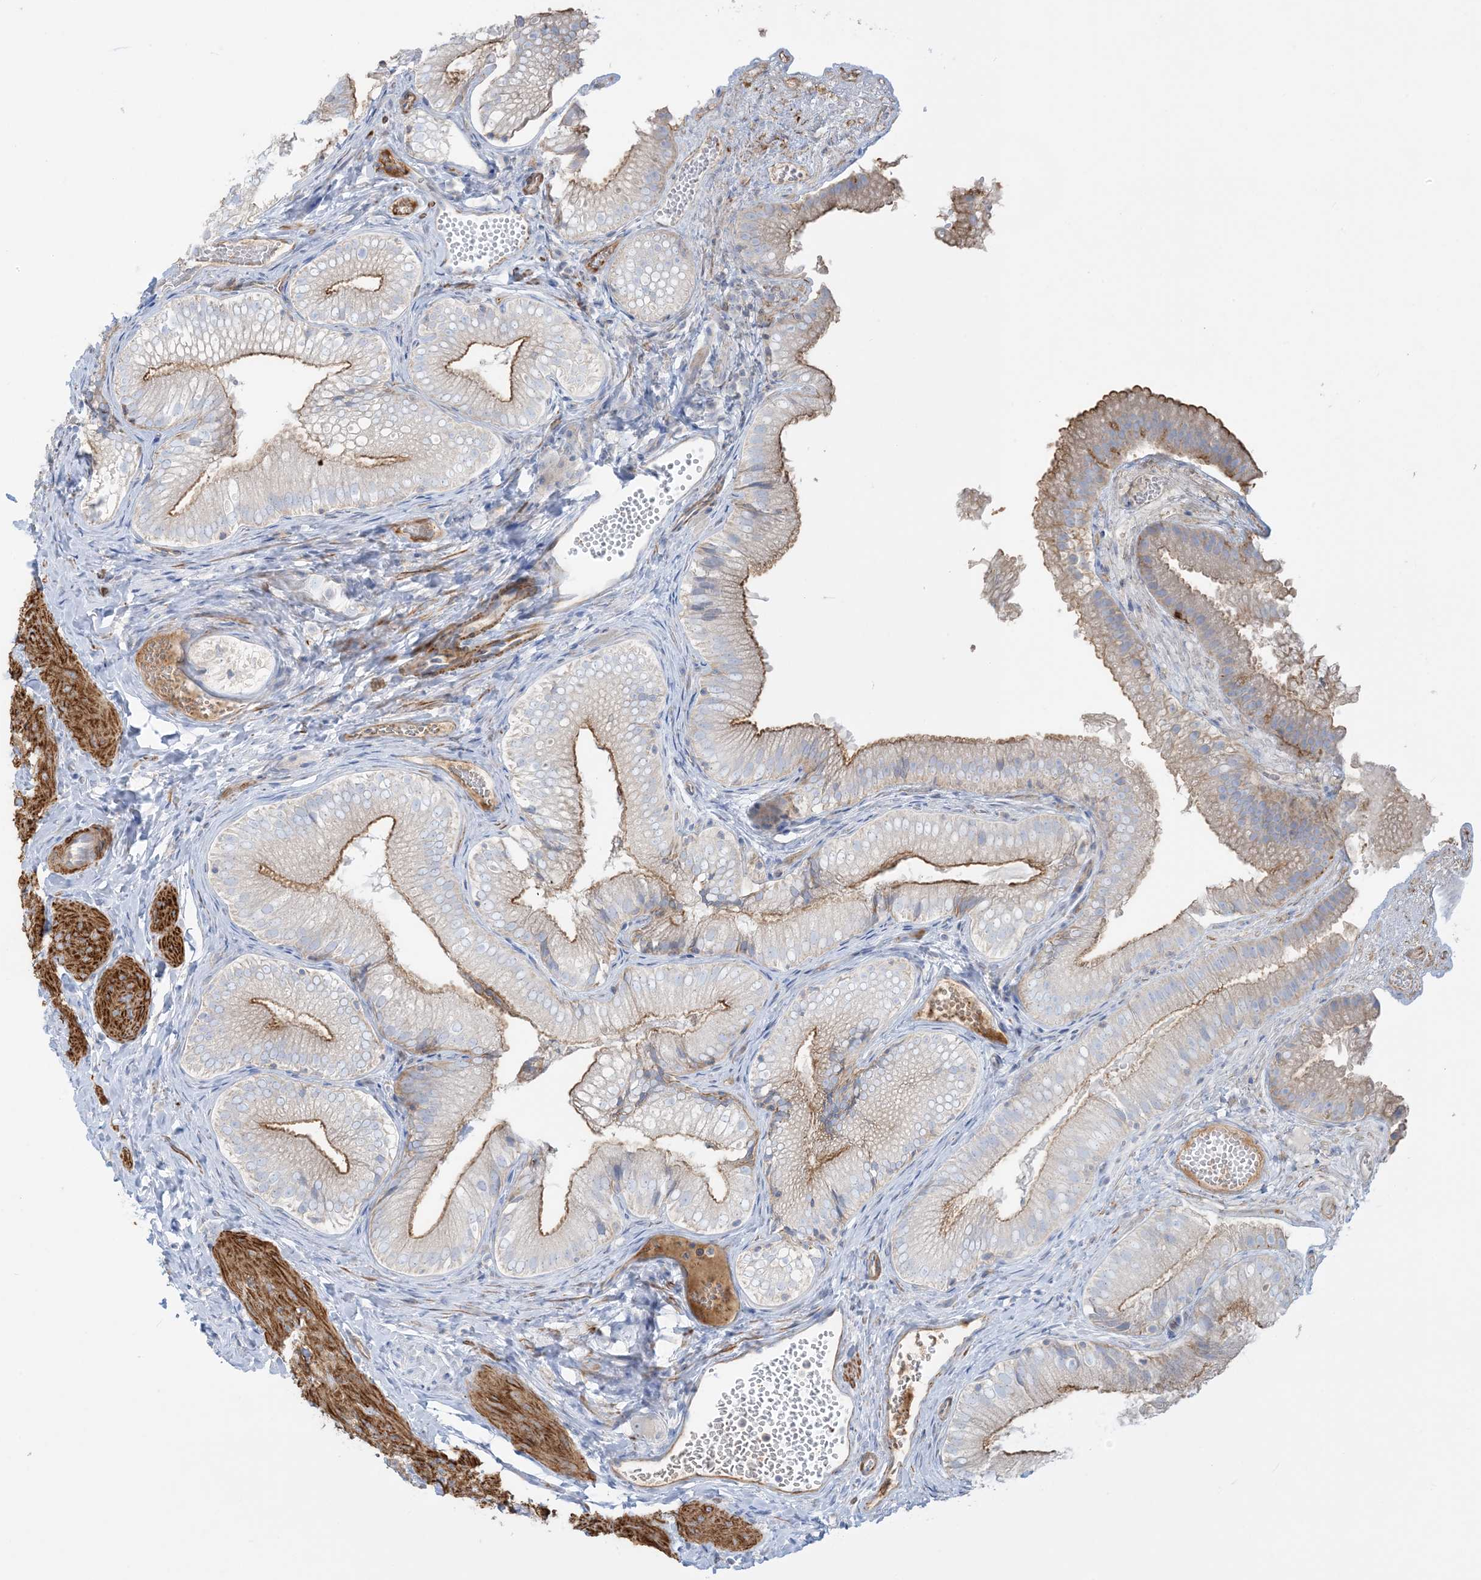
{"staining": {"intensity": "moderate", "quantity": "<25%", "location": "cytoplasmic/membranous"}, "tissue": "gallbladder", "cell_type": "Glandular cells", "image_type": "normal", "snomed": [{"axis": "morphology", "description": "Normal tissue, NOS"}, {"axis": "topography", "description": "Gallbladder"}], "caption": "DAB immunohistochemical staining of benign gallbladder exhibits moderate cytoplasmic/membranous protein expression in approximately <25% of glandular cells.", "gene": "GTF3C2", "patient": {"sex": "female", "age": 30}}